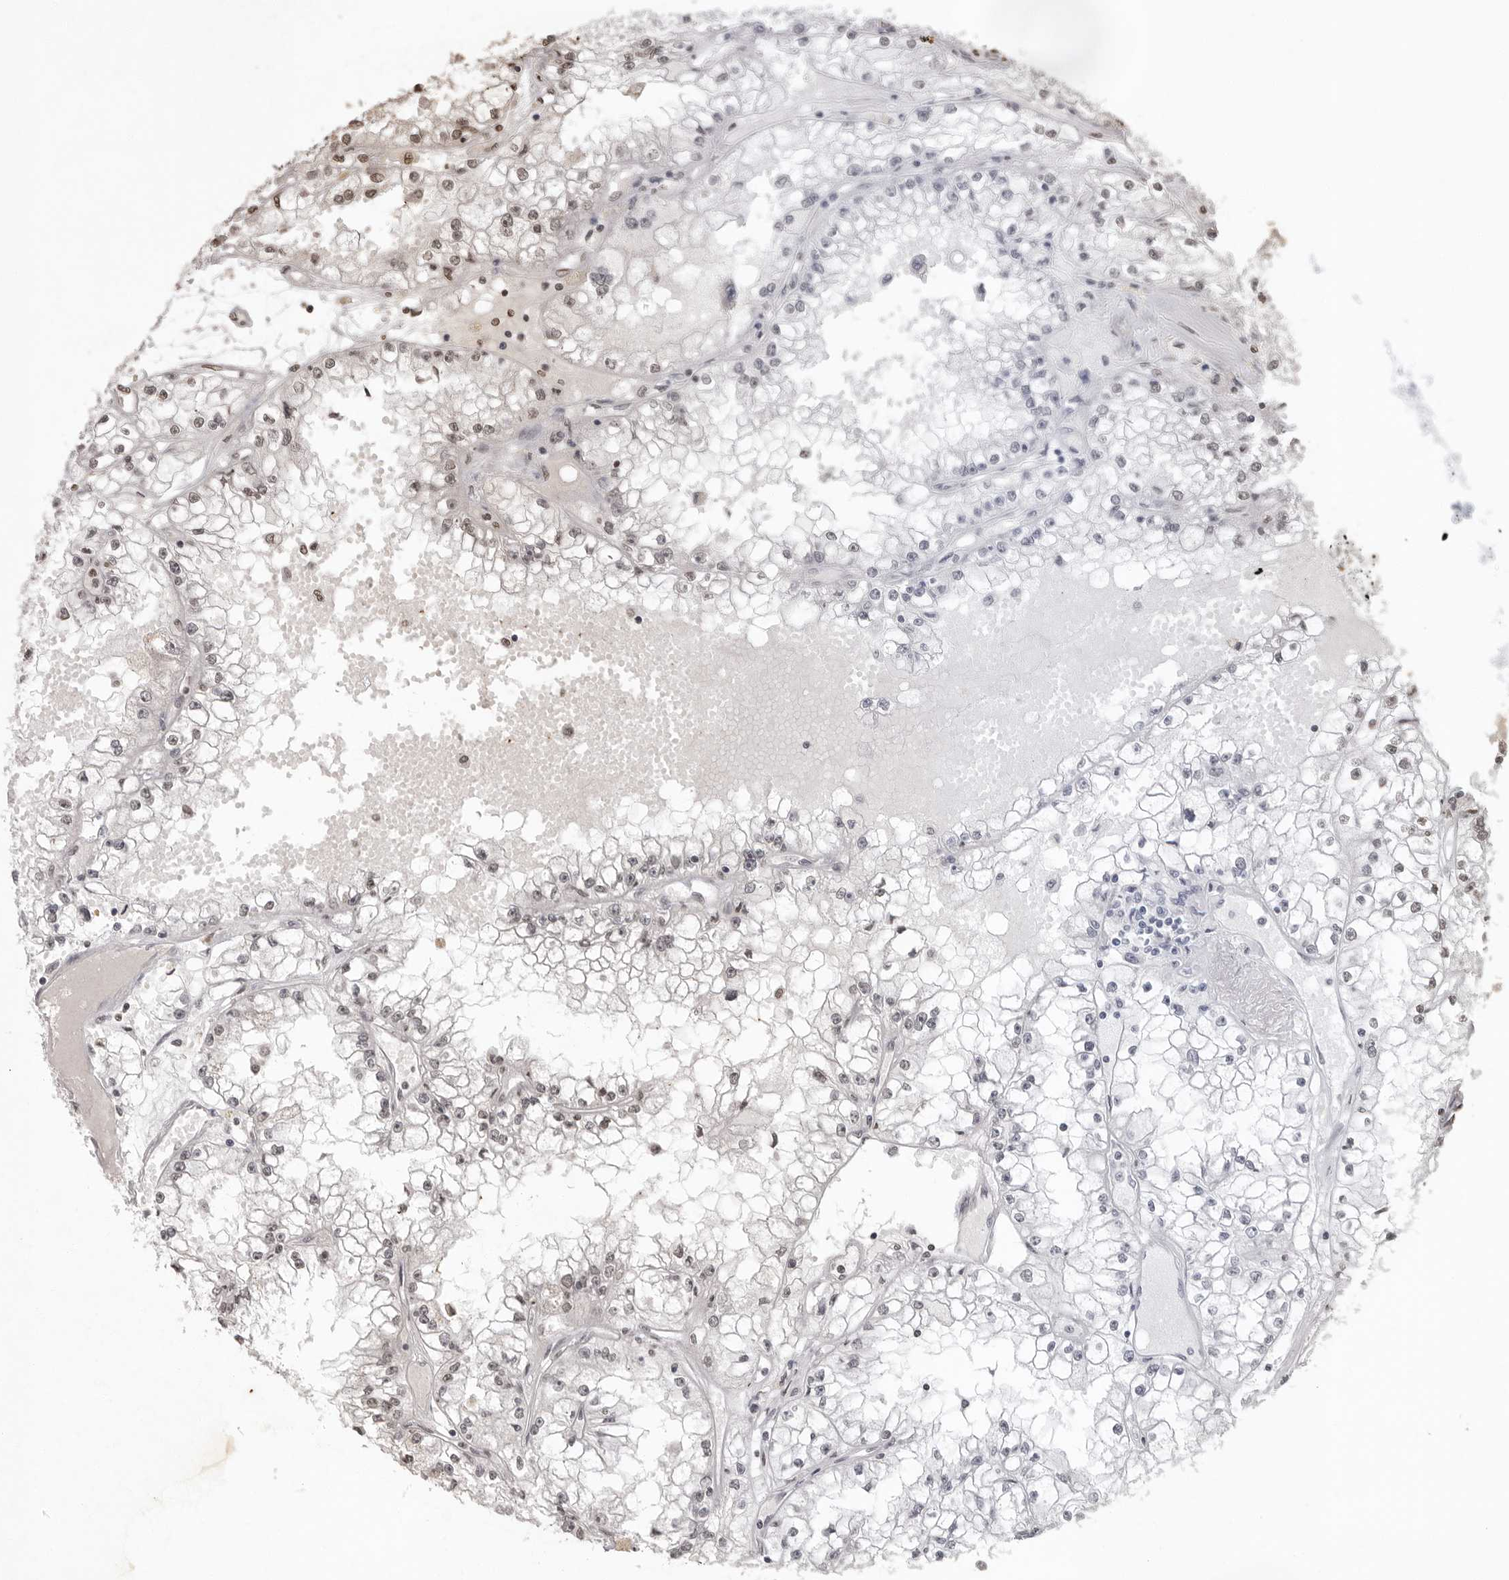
{"staining": {"intensity": "weak", "quantity": "<25%", "location": "nuclear"}, "tissue": "renal cancer", "cell_type": "Tumor cells", "image_type": "cancer", "snomed": [{"axis": "morphology", "description": "Adenocarcinoma, NOS"}, {"axis": "topography", "description": "Kidney"}], "caption": "IHC micrograph of neoplastic tissue: human renal adenocarcinoma stained with DAB (3,3'-diaminobenzidine) shows no significant protein staining in tumor cells.", "gene": "WDR45", "patient": {"sex": "male", "age": 56}}